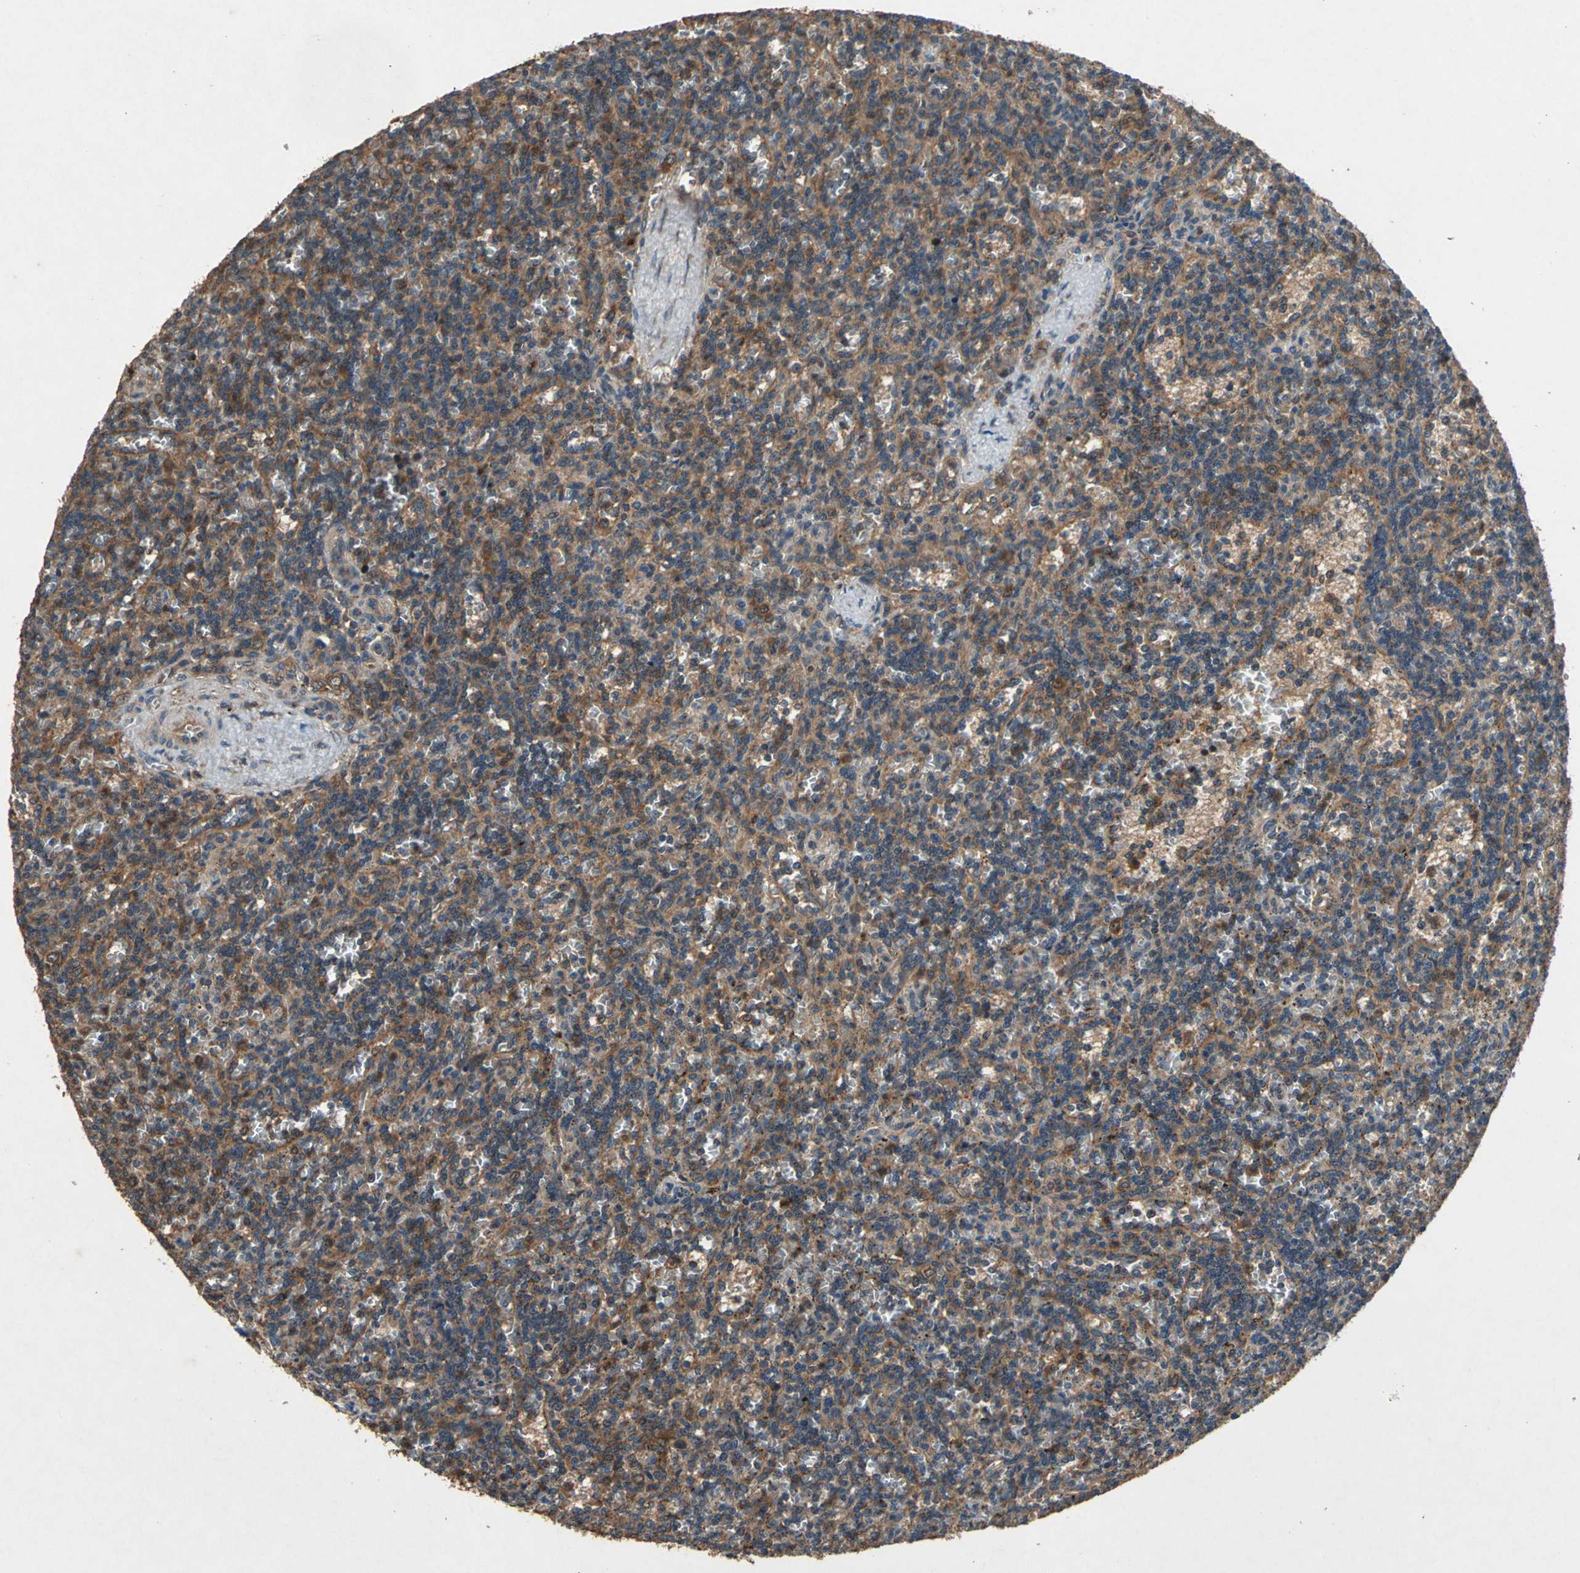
{"staining": {"intensity": "strong", "quantity": "25%-75%", "location": "cytoplasmic/membranous"}, "tissue": "lymphoma", "cell_type": "Tumor cells", "image_type": "cancer", "snomed": [{"axis": "morphology", "description": "Malignant lymphoma, non-Hodgkin's type, Low grade"}, {"axis": "topography", "description": "Spleen"}], "caption": "This histopathology image exhibits immunohistochemistry staining of malignant lymphoma, non-Hodgkin's type (low-grade), with high strong cytoplasmic/membranous staining in about 25%-75% of tumor cells.", "gene": "ZNF608", "patient": {"sex": "male", "age": 73}}